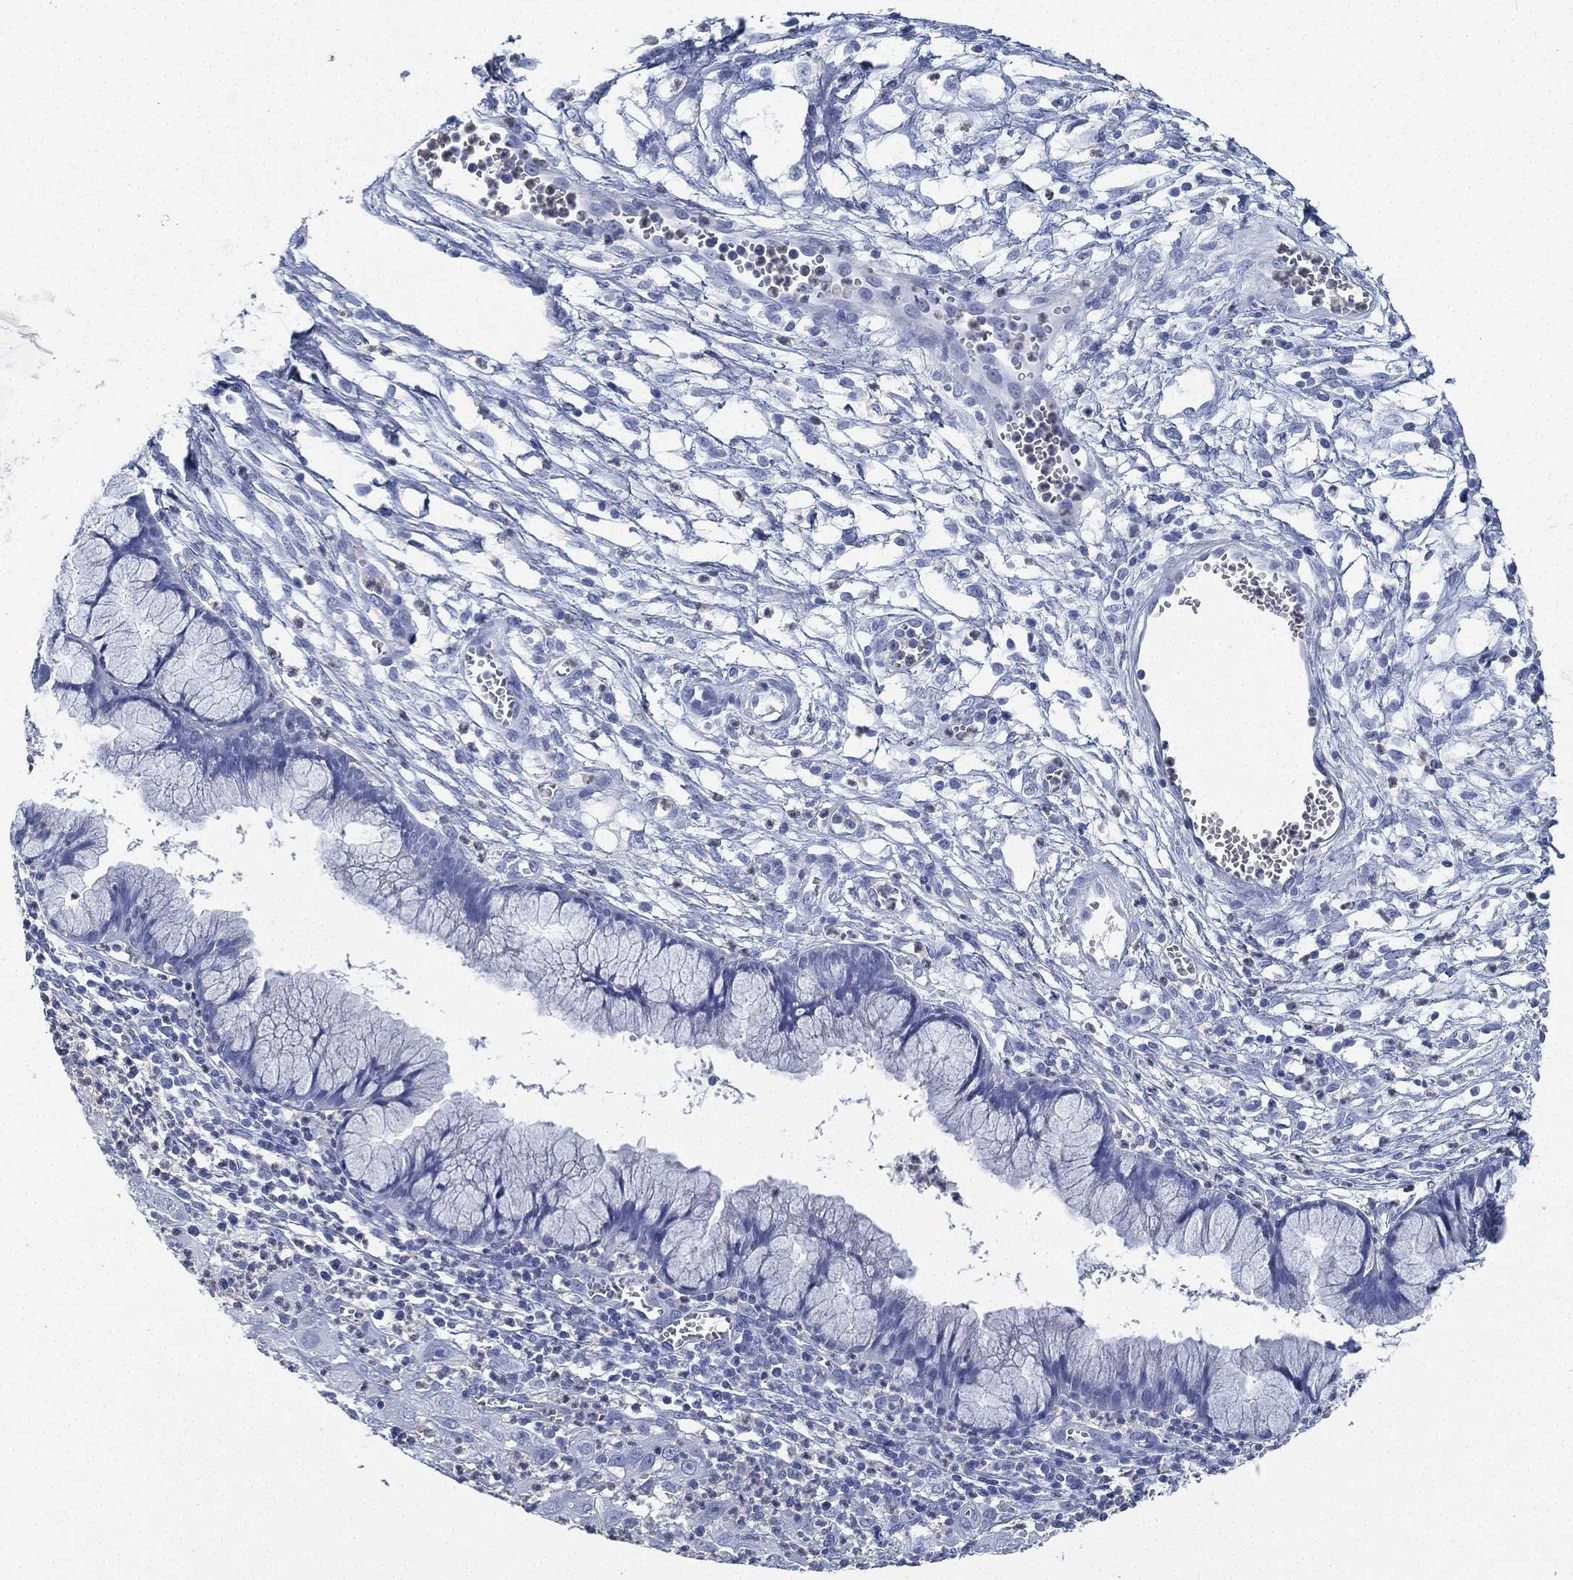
{"staining": {"intensity": "negative", "quantity": "none", "location": "none"}, "tissue": "cervical cancer", "cell_type": "Tumor cells", "image_type": "cancer", "snomed": [{"axis": "morphology", "description": "Squamous cell carcinoma, NOS"}, {"axis": "topography", "description": "Cervix"}], "caption": "Immunohistochemical staining of cervical squamous cell carcinoma exhibits no significant expression in tumor cells.", "gene": "DEFB121", "patient": {"sex": "female", "age": 32}}